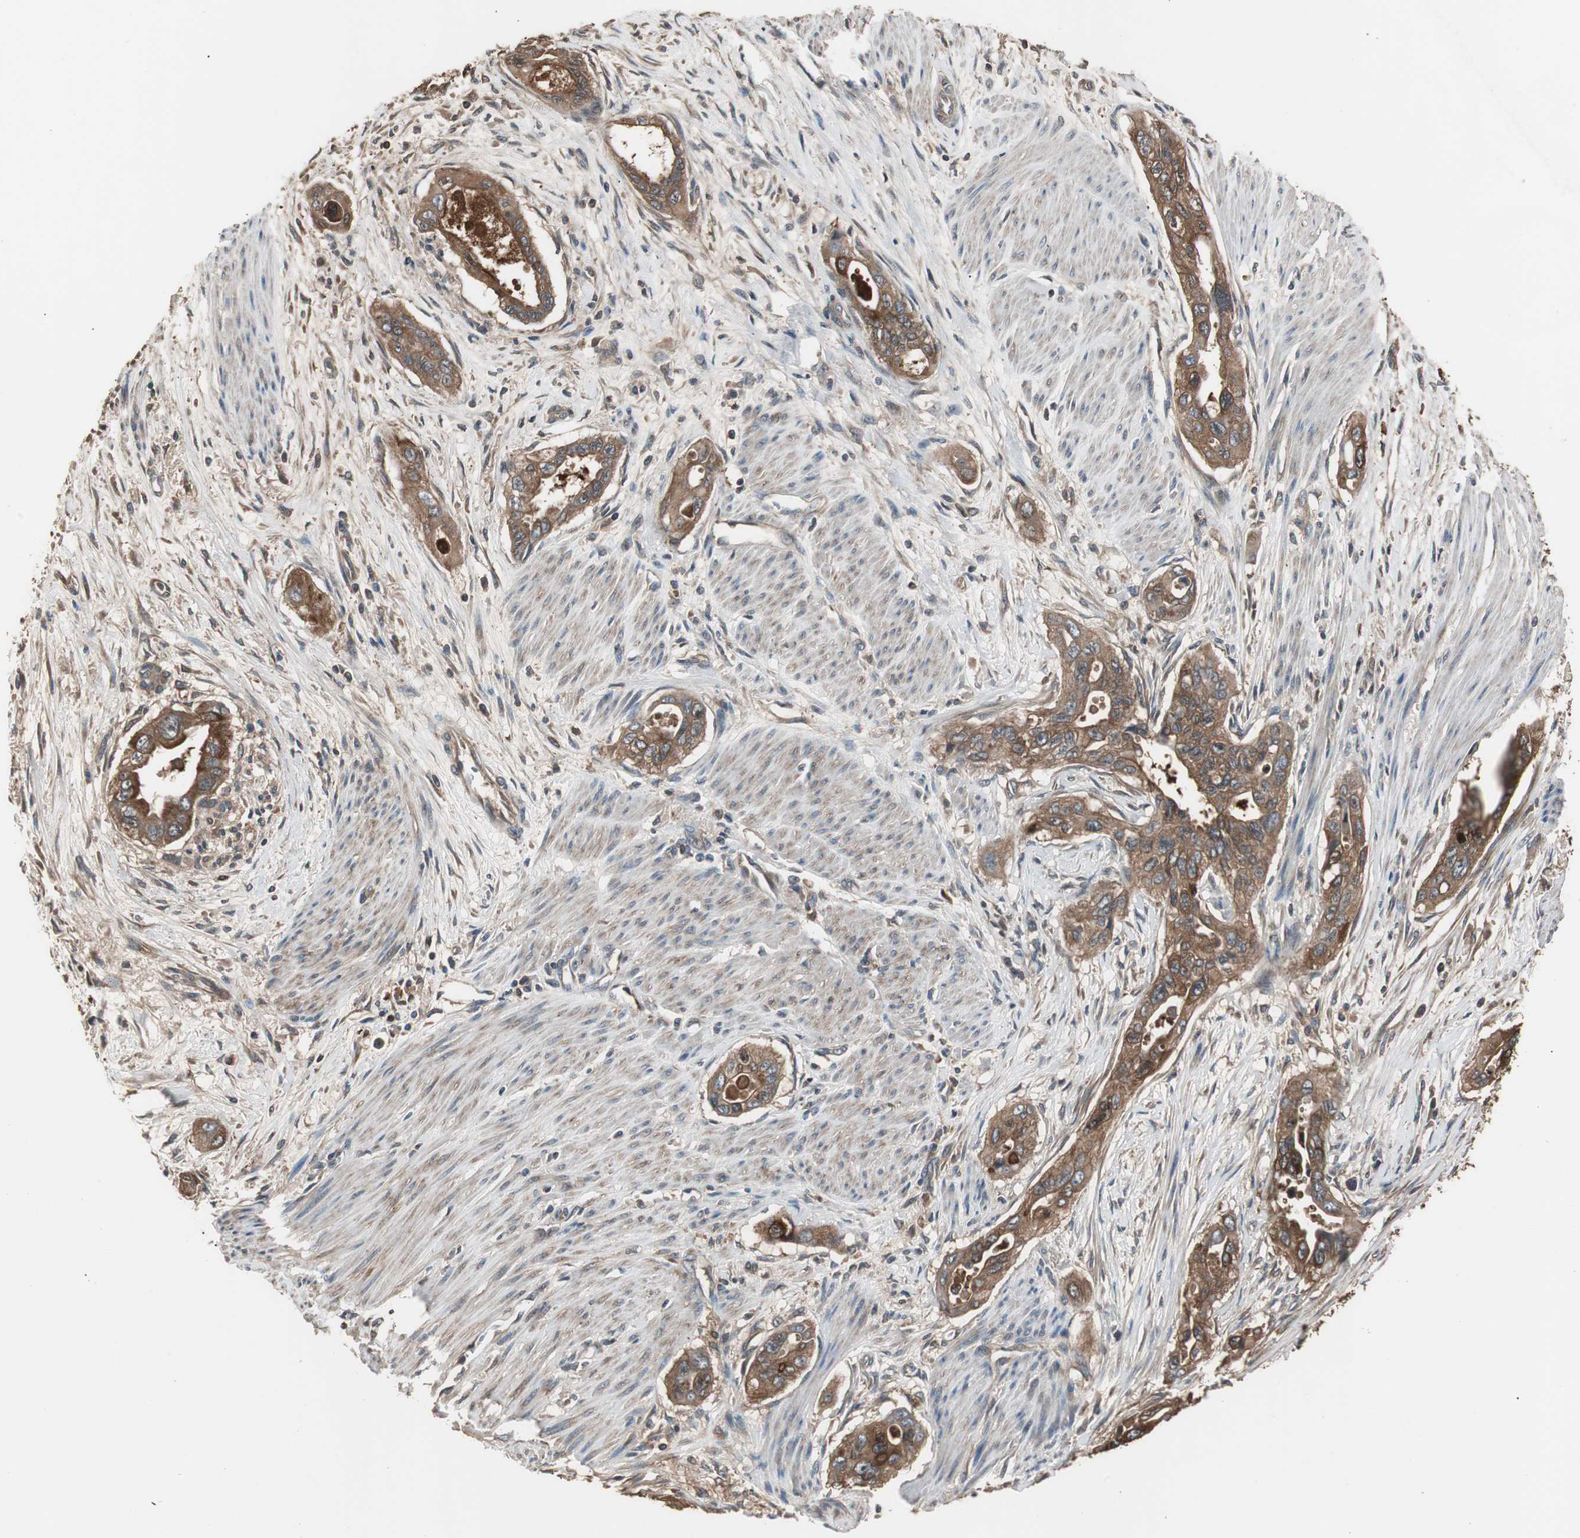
{"staining": {"intensity": "strong", "quantity": ">75%", "location": "cytoplasmic/membranous"}, "tissue": "pancreatic cancer", "cell_type": "Tumor cells", "image_type": "cancer", "snomed": [{"axis": "morphology", "description": "Adenocarcinoma, NOS"}, {"axis": "topography", "description": "Pancreas"}], "caption": "Tumor cells demonstrate high levels of strong cytoplasmic/membranous staining in about >75% of cells in pancreatic adenocarcinoma.", "gene": "CAPNS1", "patient": {"sex": "male", "age": 77}}